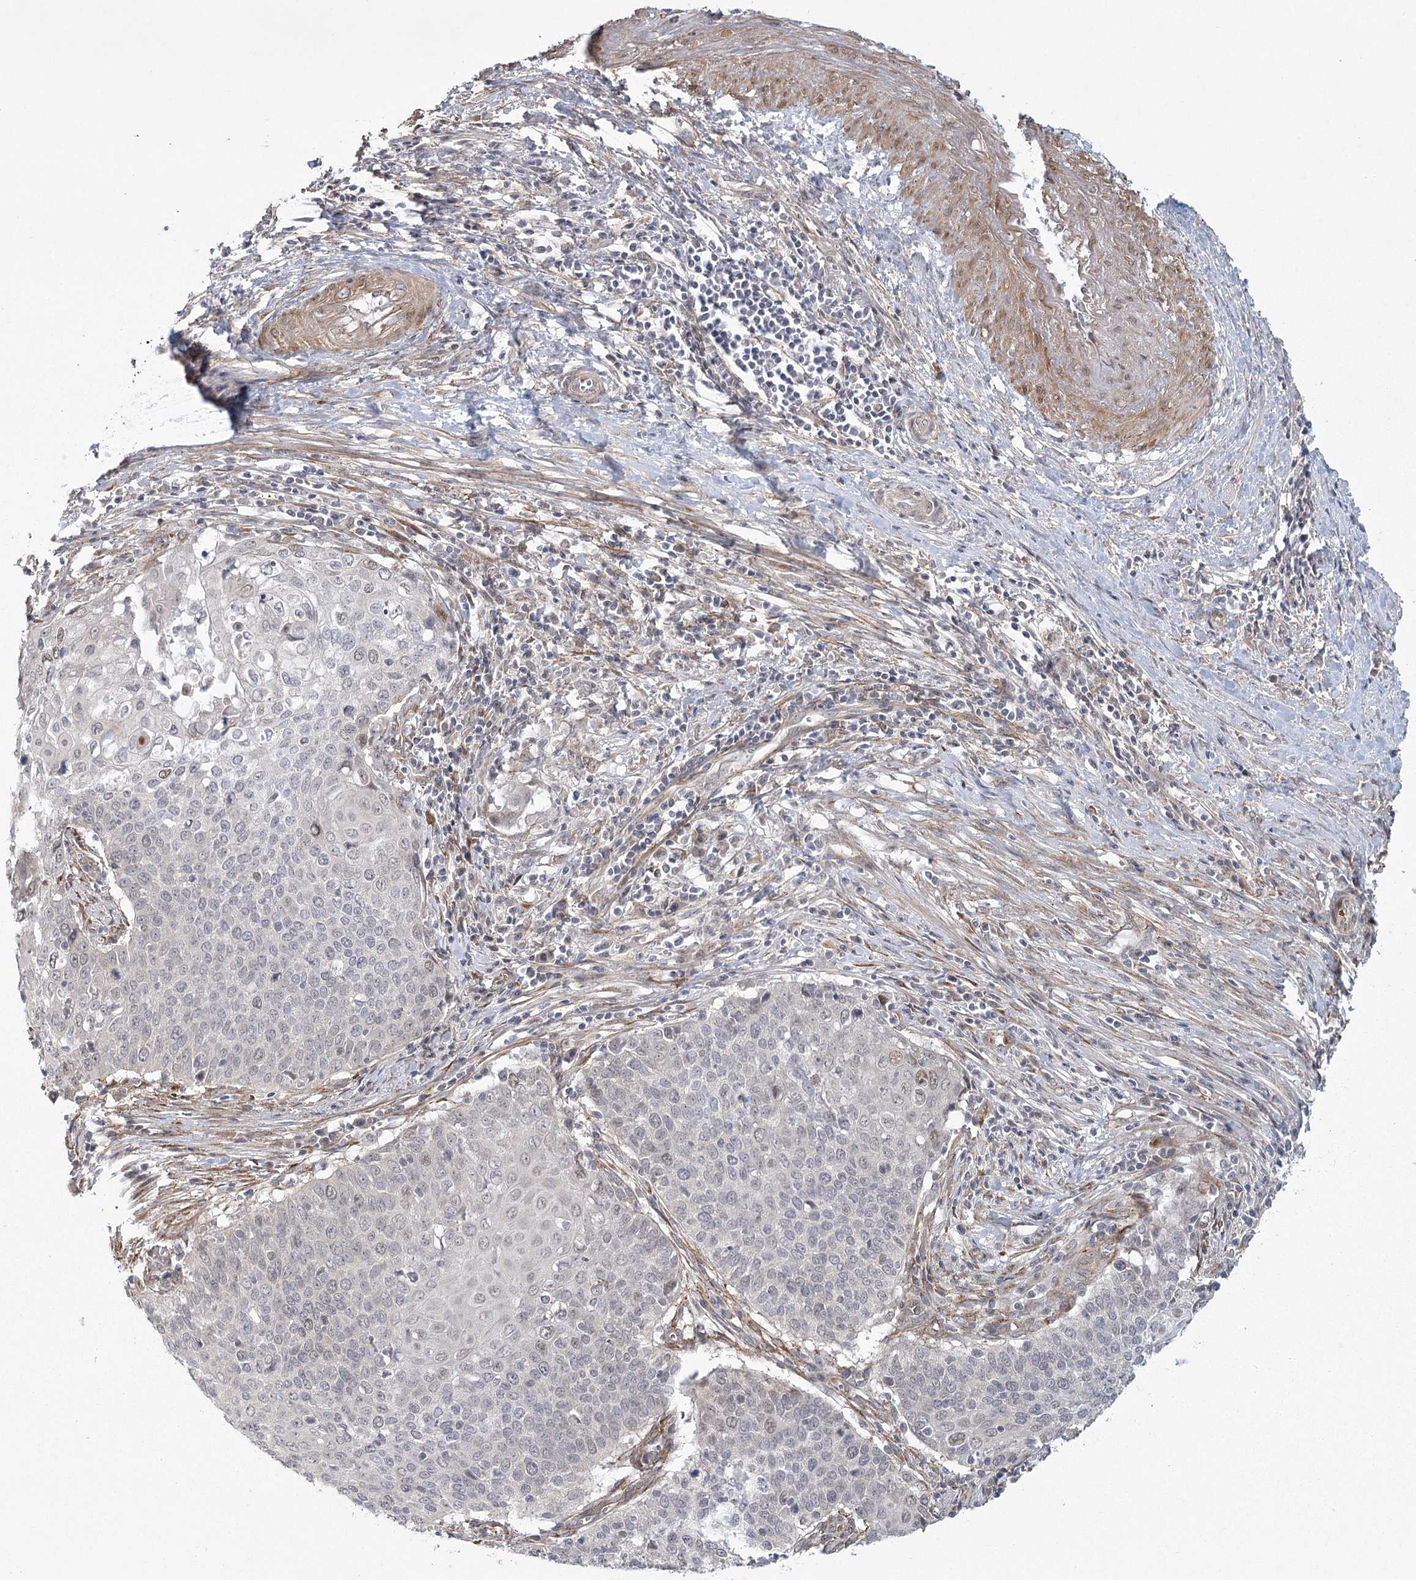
{"staining": {"intensity": "negative", "quantity": "none", "location": "none"}, "tissue": "cervical cancer", "cell_type": "Tumor cells", "image_type": "cancer", "snomed": [{"axis": "morphology", "description": "Squamous cell carcinoma, NOS"}, {"axis": "topography", "description": "Cervix"}], "caption": "IHC photomicrograph of neoplastic tissue: squamous cell carcinoma (cervical) stained with DAB (3,3'-diaminobenzidine) reveals no significant protein staining in tumor cells. (IHC, brightfield microscopy, high magnification).", "gene": "MED28", "patient": {"sex": "female", "age": 39}}